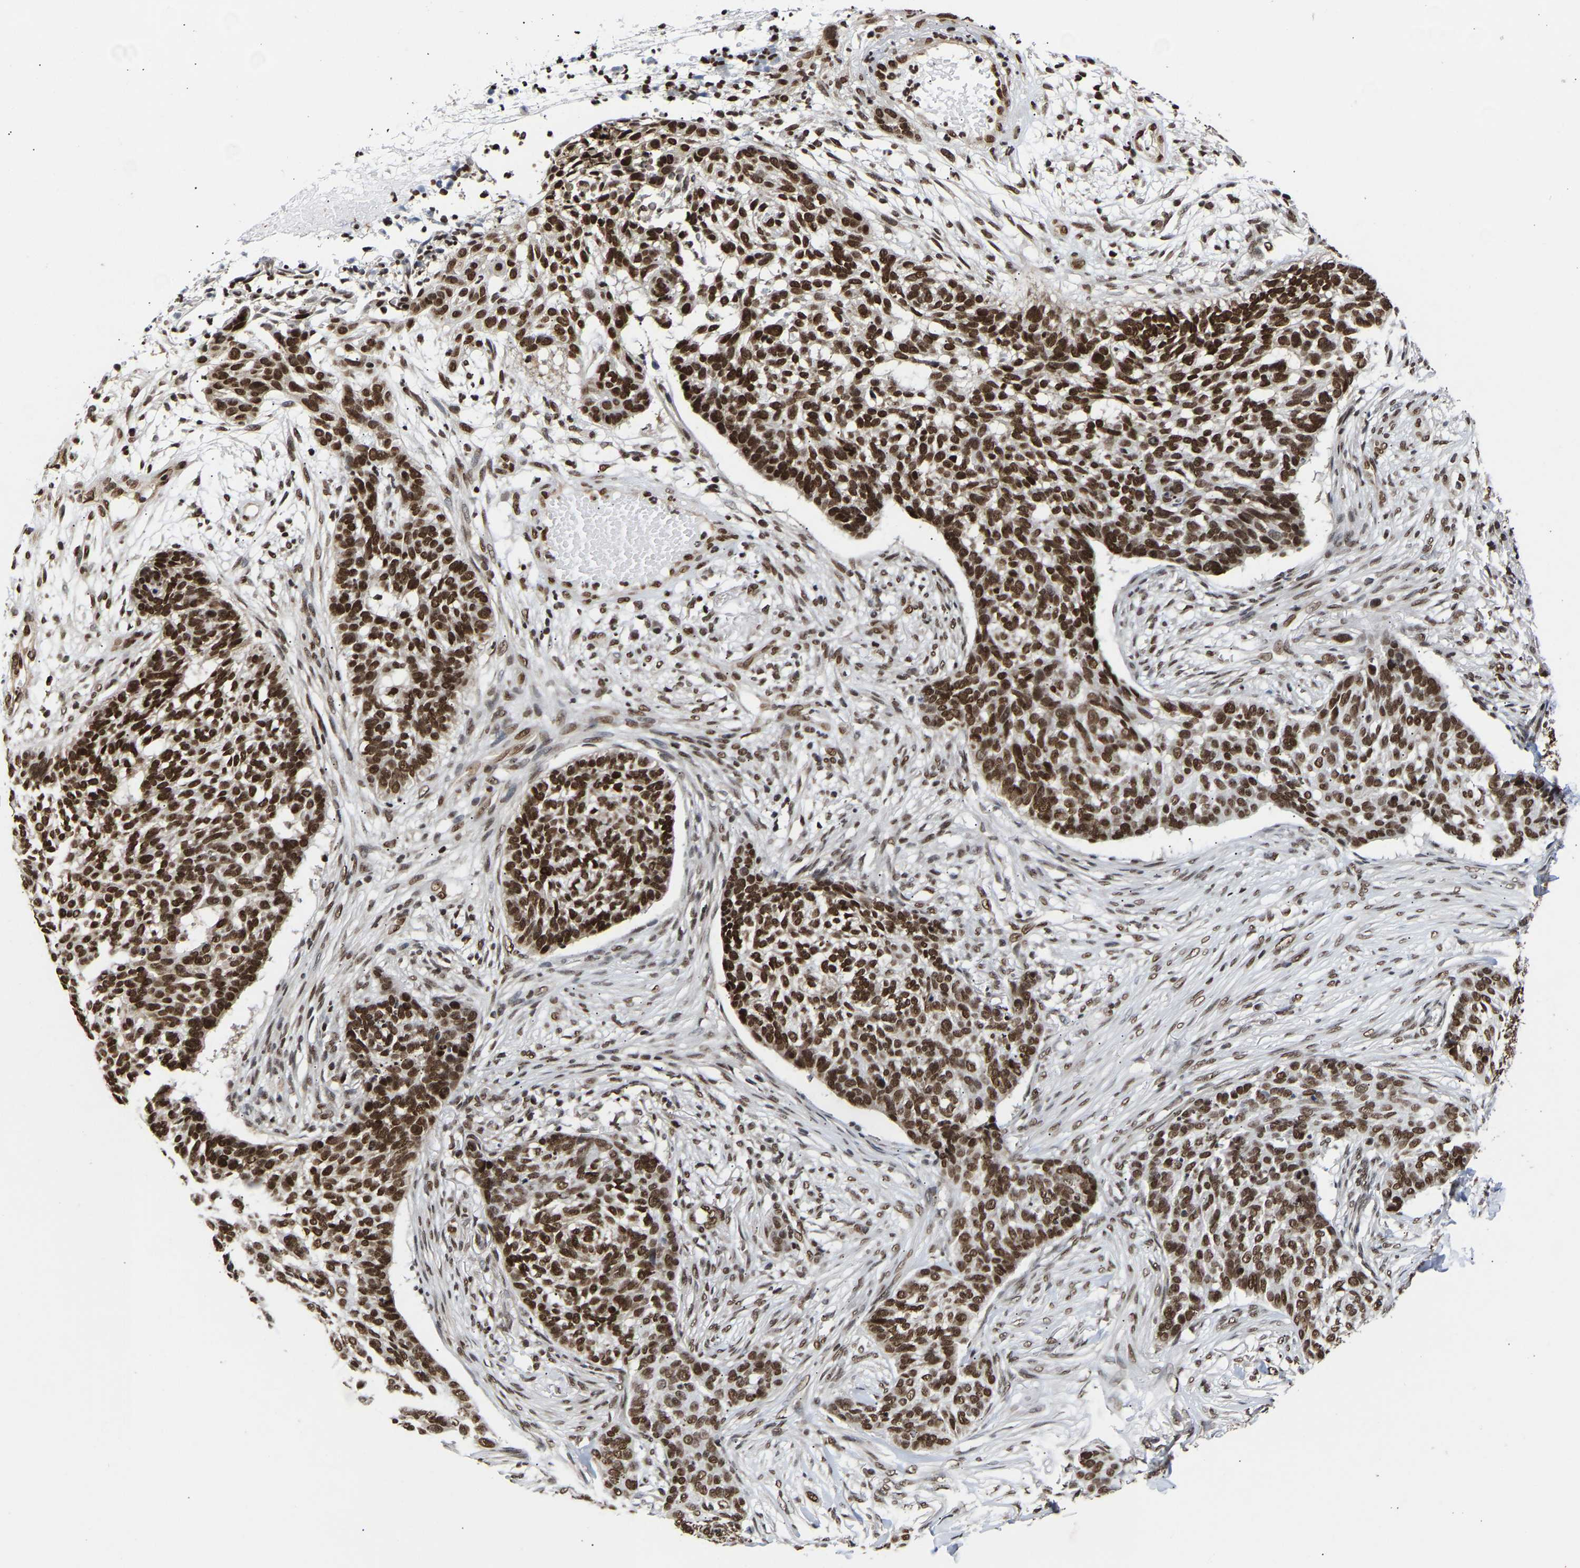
{"staining": {"intensity": "strong", "quantity": ">75%", "location": "nuclear"}, "tissue": "skin cancer", "cell_type": "Tumor cells", "image_type": "cancer", "snomed": [{"axis": "morphology", "description": "Basal cell carcinoma"}, {"axis": "topography", "description": "Skin"}], "caption": "A brown stain labels strong nuclear positivity of a protein in human basal cell carcinoma (skin) tumor cells.", "gene": "PSIP1", "patient": {"sex": "male", "age": 85}}